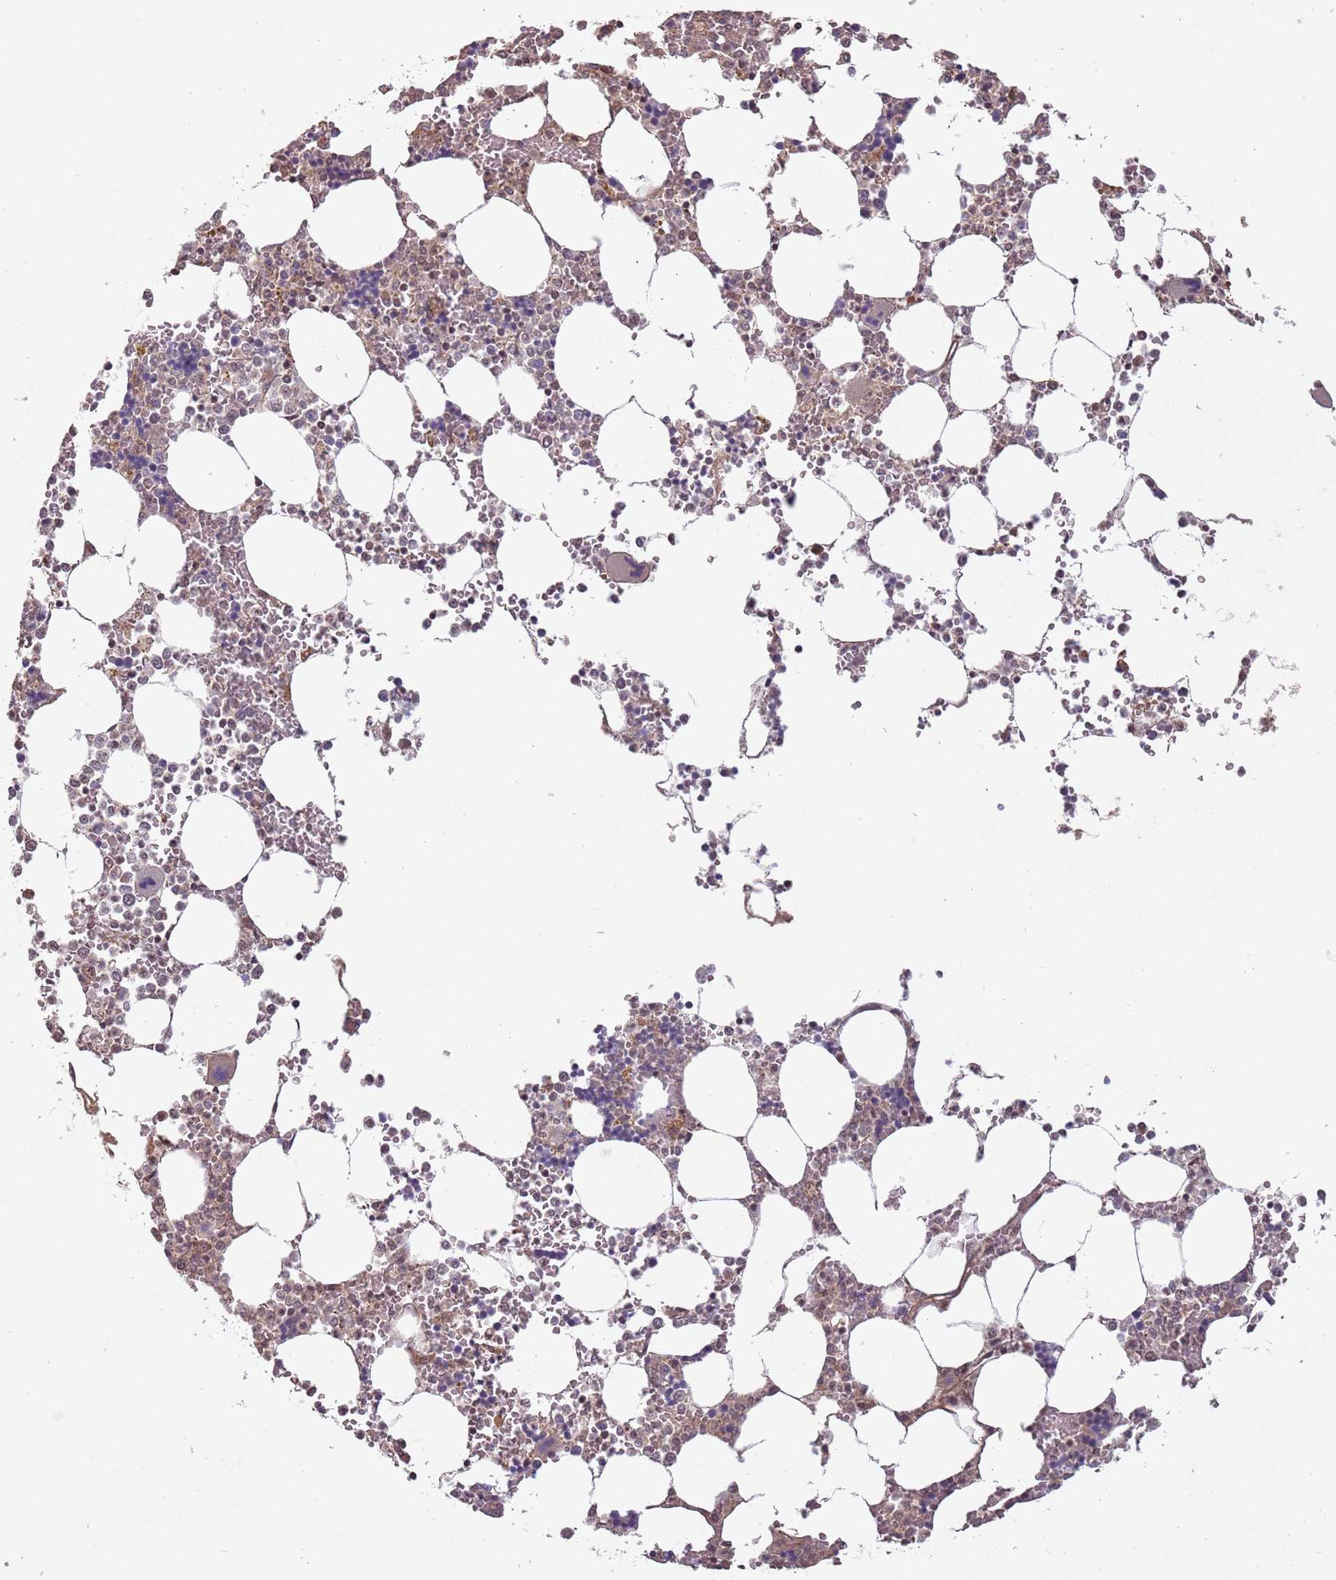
{"staining": {"intensity": "weak", "quantity": "25%-75%", "location": "nuclear"}, "tissue": "bone marrow", "cell_type": "Hematopoietic cells", "image_type": "normal", "snomed": [{"axis": "morphology", "description": "Normal tissue, NOS"}, {"axis": "topography", "description": "Bone marrow"}], "caption": "The photomicrograph reveals immunohistochemical staining of normal bone marrow. There is weak nuclear positivity is identified in approximately 25%-75% of hematopoietic cells.", "gene": "SUDS3", "patient": {"sex": "male", "age": 64}}